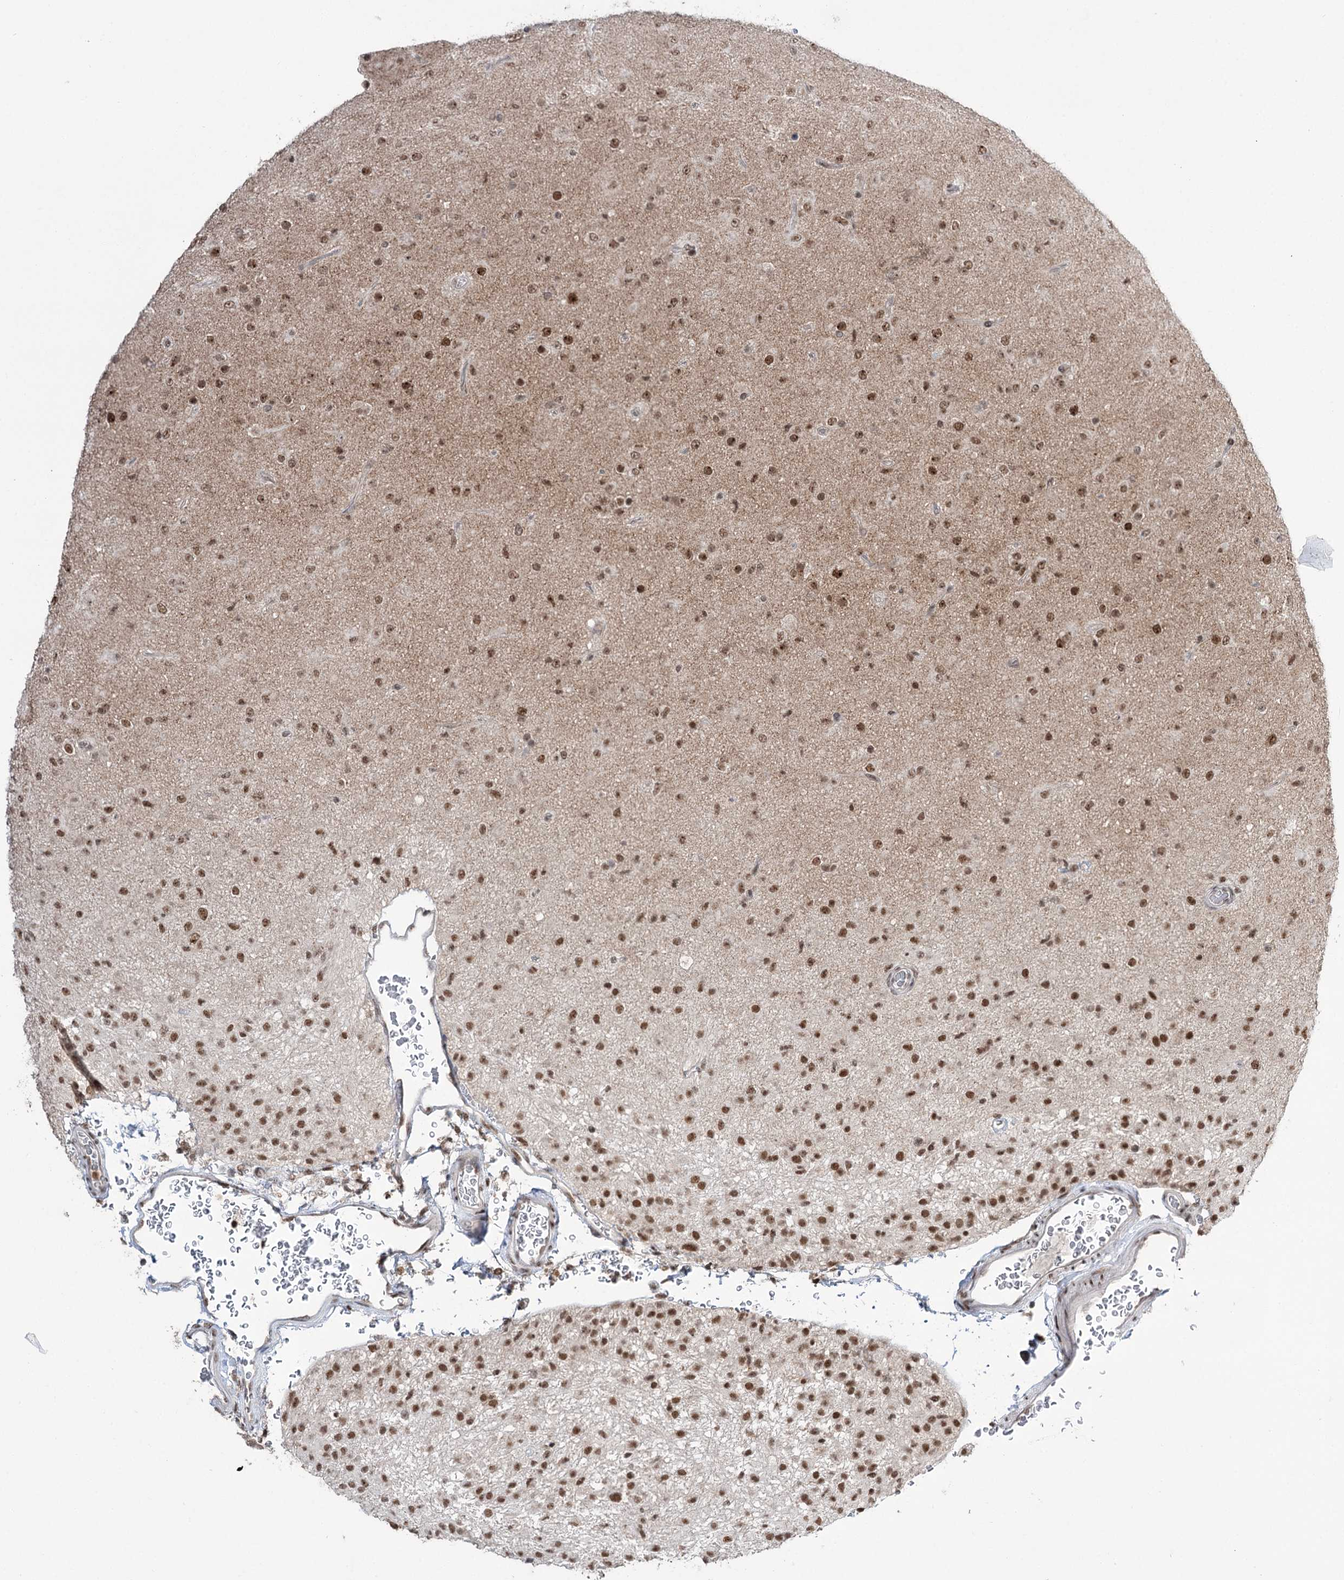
{"staining": {"intensity": "moderate", "quantity": ">75%", "location": "nuclear"}, "tissue": "glioma", "cell_type": "Tumor cells", "image_type": "cancer", "snomed": [{"axis": "morphology", "description": "Glioma, malignant, Low grade"}, {"axis": "topography", "description": "Brain"}], "caption": "DAB (3,3'-diaminobenzidine) immunohistochemical staining of human low-grade glioma (malignant) displays moderate nuclear protein positivity in approximately >75% of tumor cells.", "gene": "ERCC3", "patient": {"sex": "male", "age": 65}}